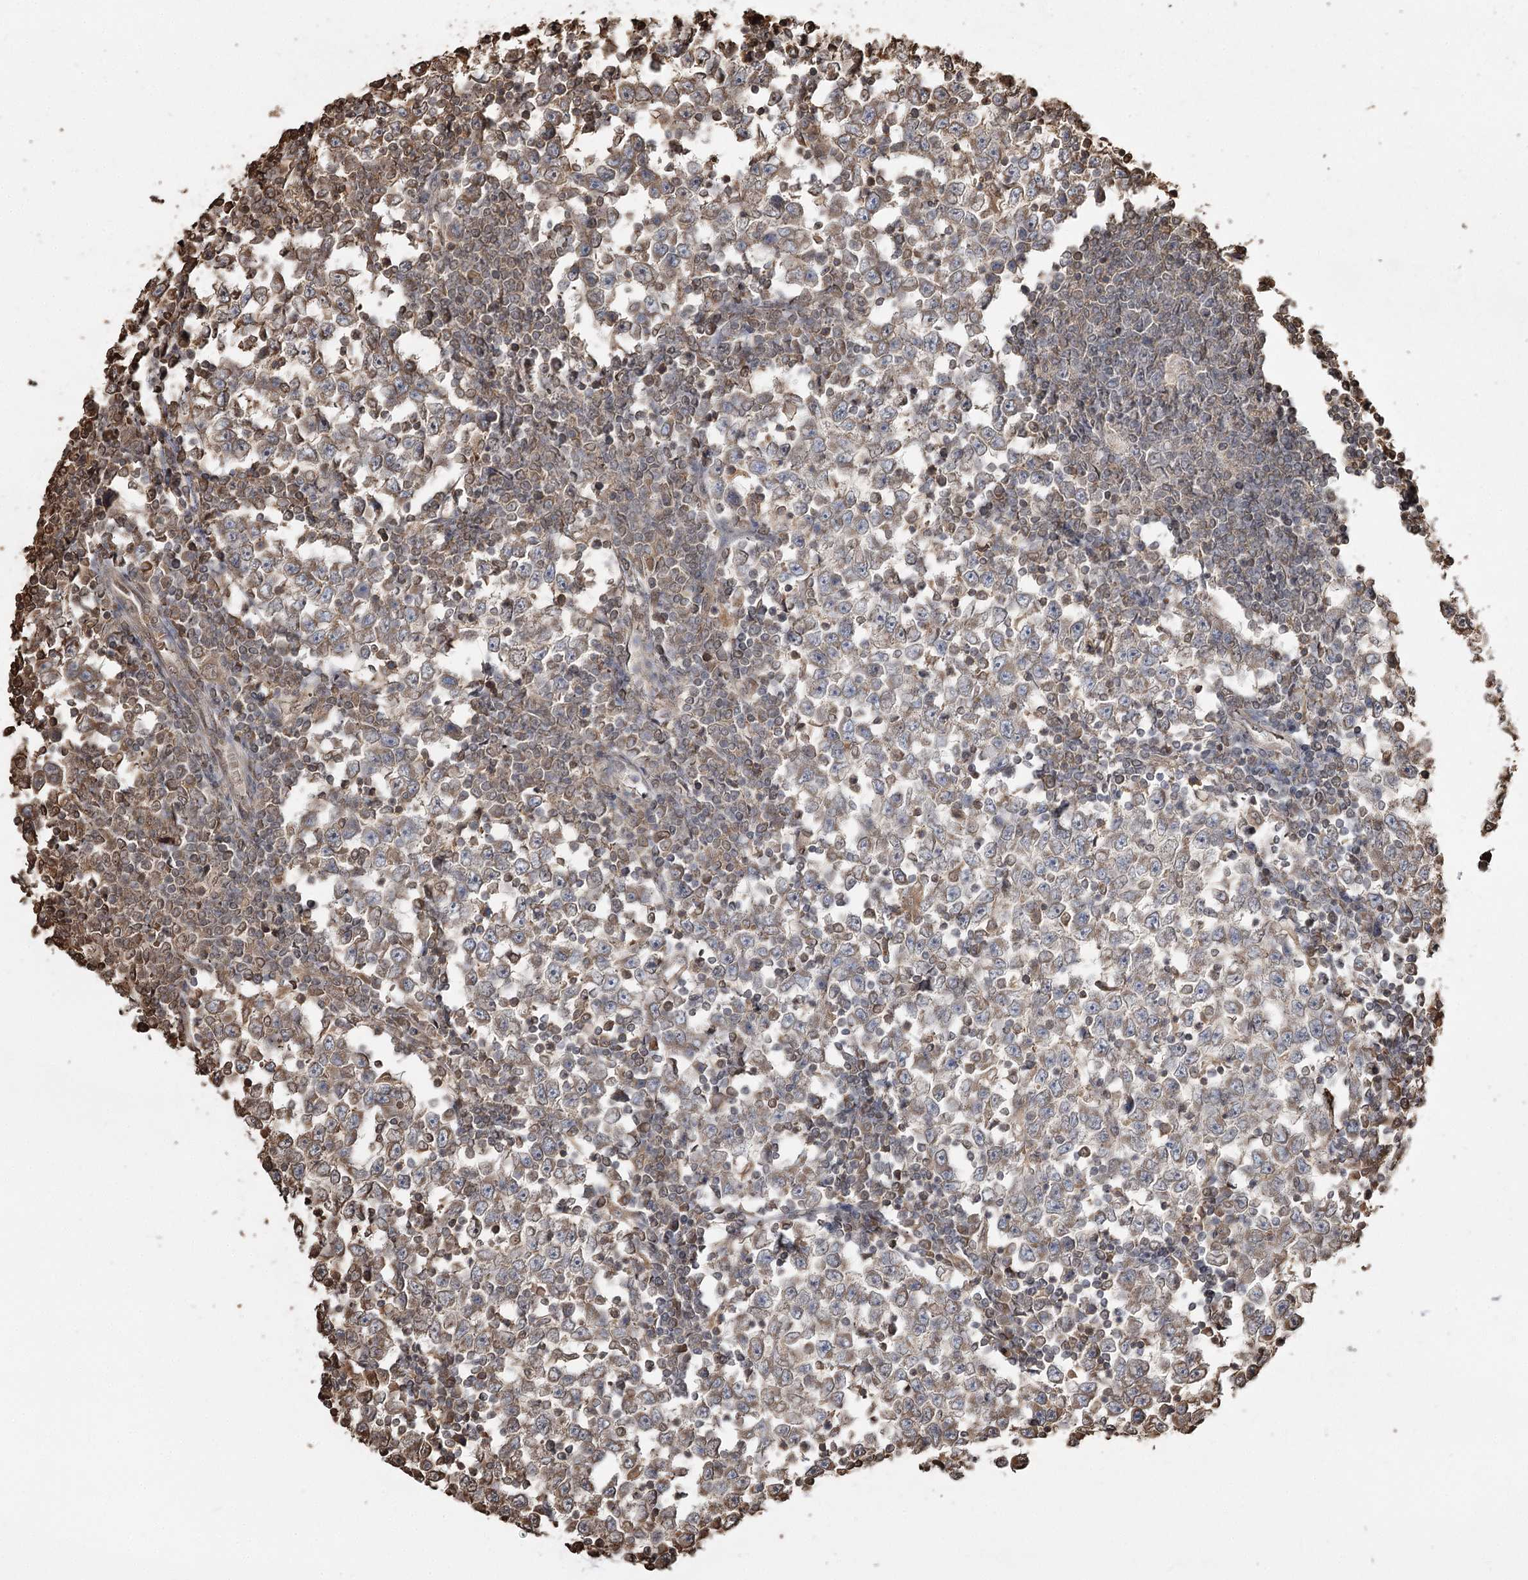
{"staining": {"intensity": "weak", "quantity": ">75%", "location": "cytoplasmic/membranous"}, "tissue": "testis cancer", "cell_type": "Tumor cells", "image_type": "cancer", "snomed": [{"axis": "morphology", "description": "Seminoma, NOS"}, {"axis": "topography", "description": "Testis"}], "caption": "Tumor cells display weak cytoplasmic/membranous positivity in approximately >75% of cells in seminoma (testis).", "gene": "PLCH1", "patient": {"sex": "male", "age": 65}}